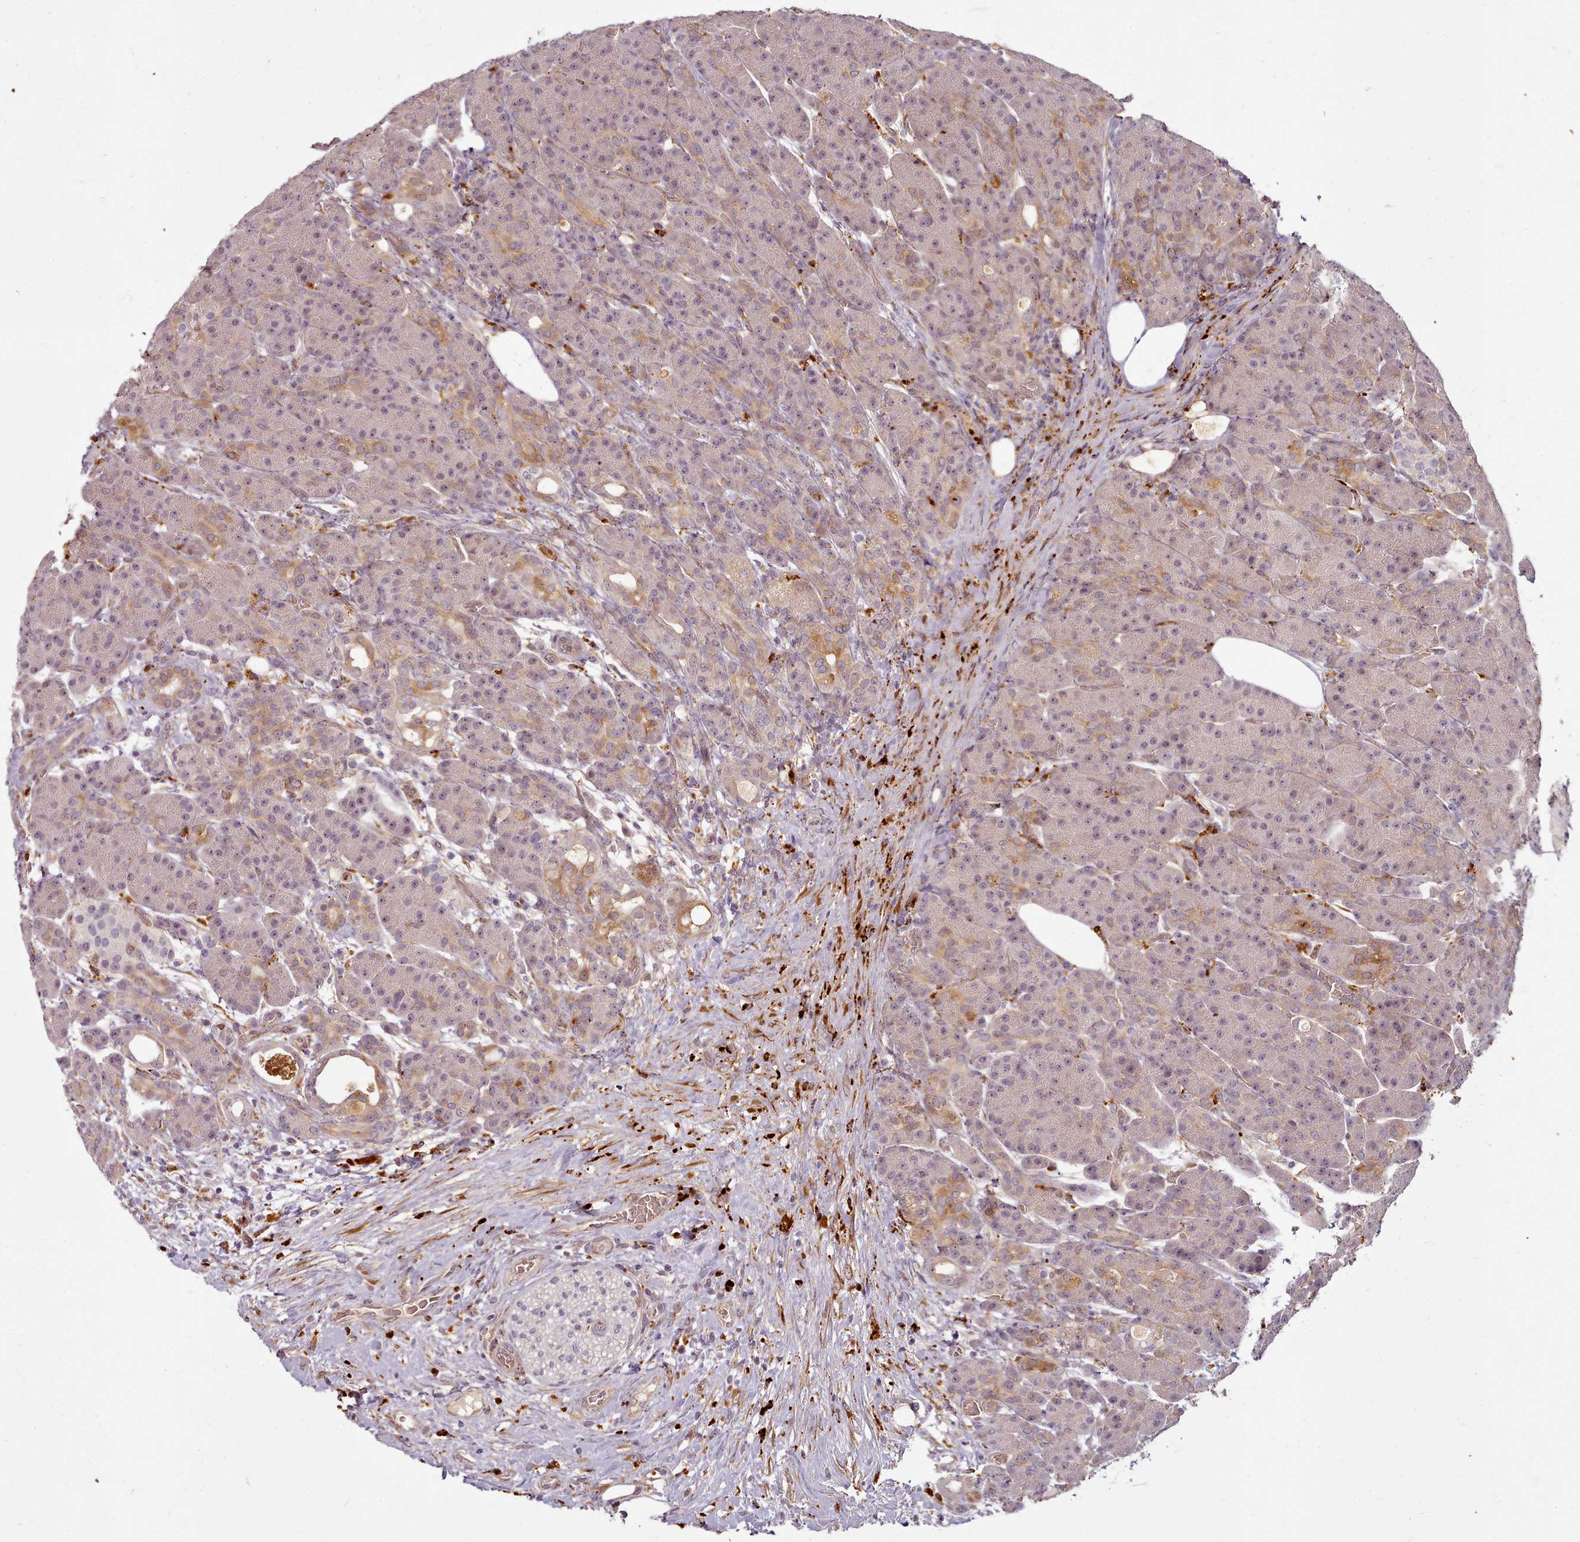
{"staining": {"intensity": "weak", "quantity": "25%-75%", "location": "cytoplasmic/membranous,nuclear"}, "tissue": "pancreas", "cell_type": "Exocrine glandular cells", "image_type": "normal", "snomed": [{"axis": "morphology", "description": "Normal tissue, NOS"}, {"axis": "topography", "description": "Pancreas"}], "caption": "Protein staining of unremarkable pancreas shows weak cytoplasmic/membranous,nuclear staining in about 25%-75% of exocrine glandular cells.", "gene": "C1QTNF5", "patient": {"sex": "male", "age": 63}}